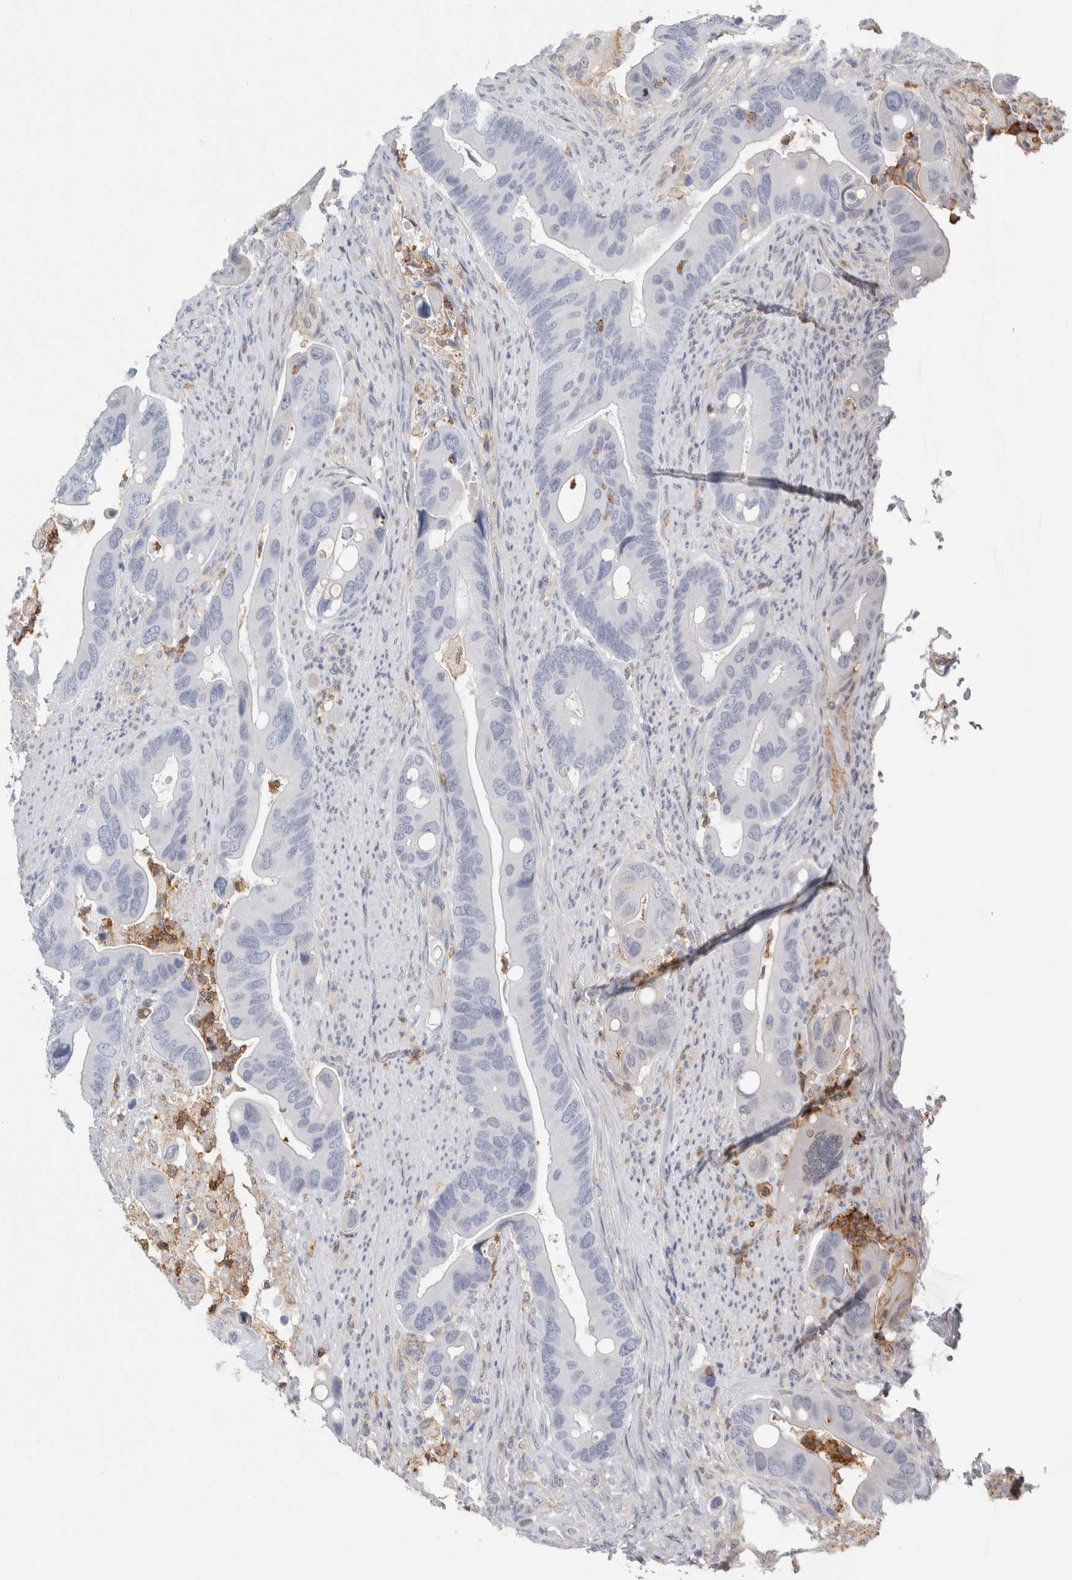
{"staining": {"intensity": "negative", "quantity": "none", "location": "none"}, "tissue": "colorectal cancer", "cell_type": "Tumor cells", "image_type": "cancer", "snomed": [{"axis": "morphology", "description": "Adenocarcinoma, NOS"}, {"axis": "topography", "description": "Rectum"}], "caption": "Tumor cells are negative for brown protein staining in colorectal cancer.", "gene": "P2RY2", "patient": {"sex": "female", "age": 57}}